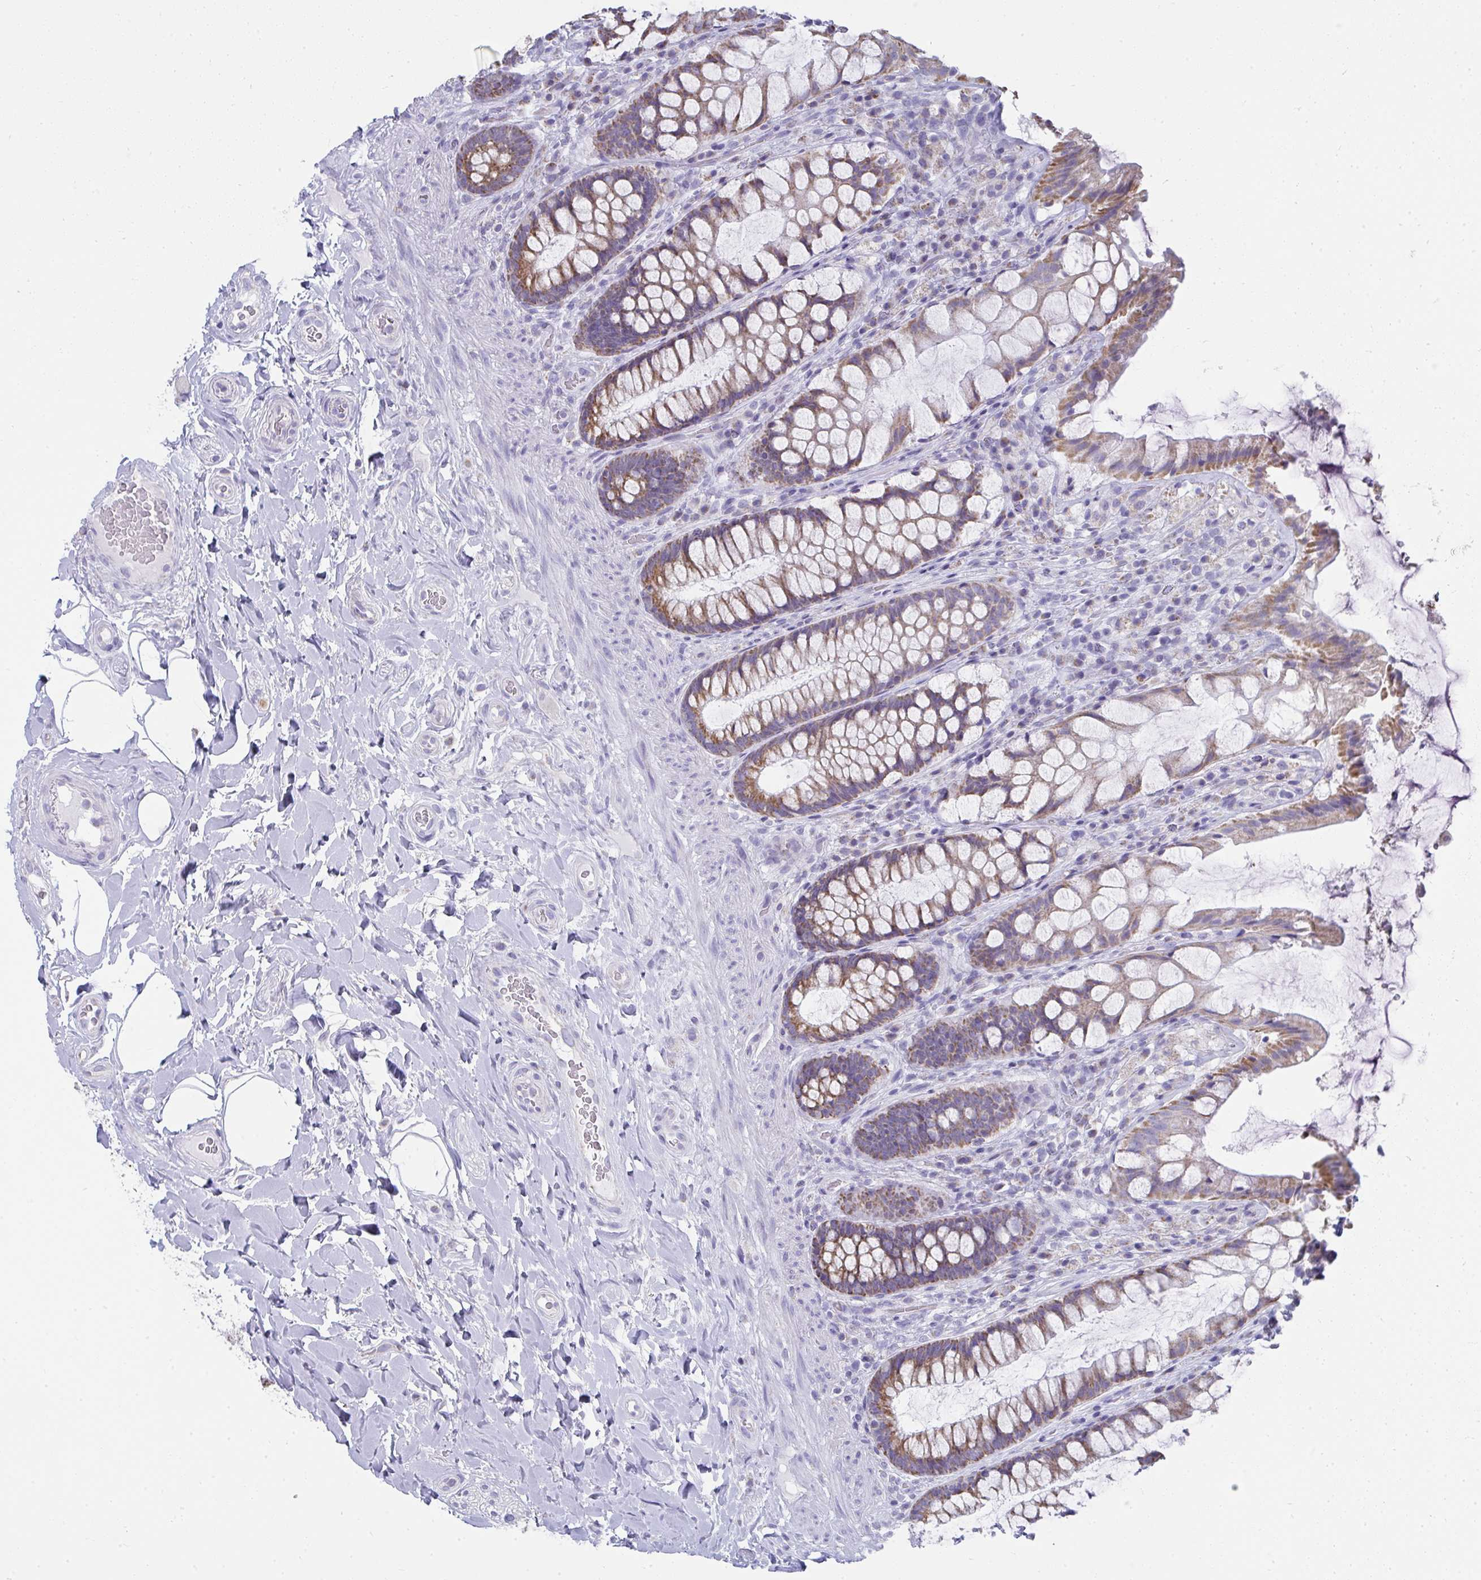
{"staining": {"intensity": "moderate", "quantity": ">75%", "location": "cytoplasmic/membranous"}, "tissue": "rectum", "cell_type": "Glandular cells", "image_type": "normal", "snomed": [{"axis": "morphology", "description": "Normal tissue, NOS"}, {"axis": "topography", "description": "Rectum"}], "caption": "Immunohistochemistry (IHC) micrograph of benign human rectum stained for a protein (brown), which exhibits medium levels of moderate cytoplasmic/membranous expression in approximately >75% of glandular cells.", "gene": "SLC6A1", "patient": {"sex": "female", "age": 58}}